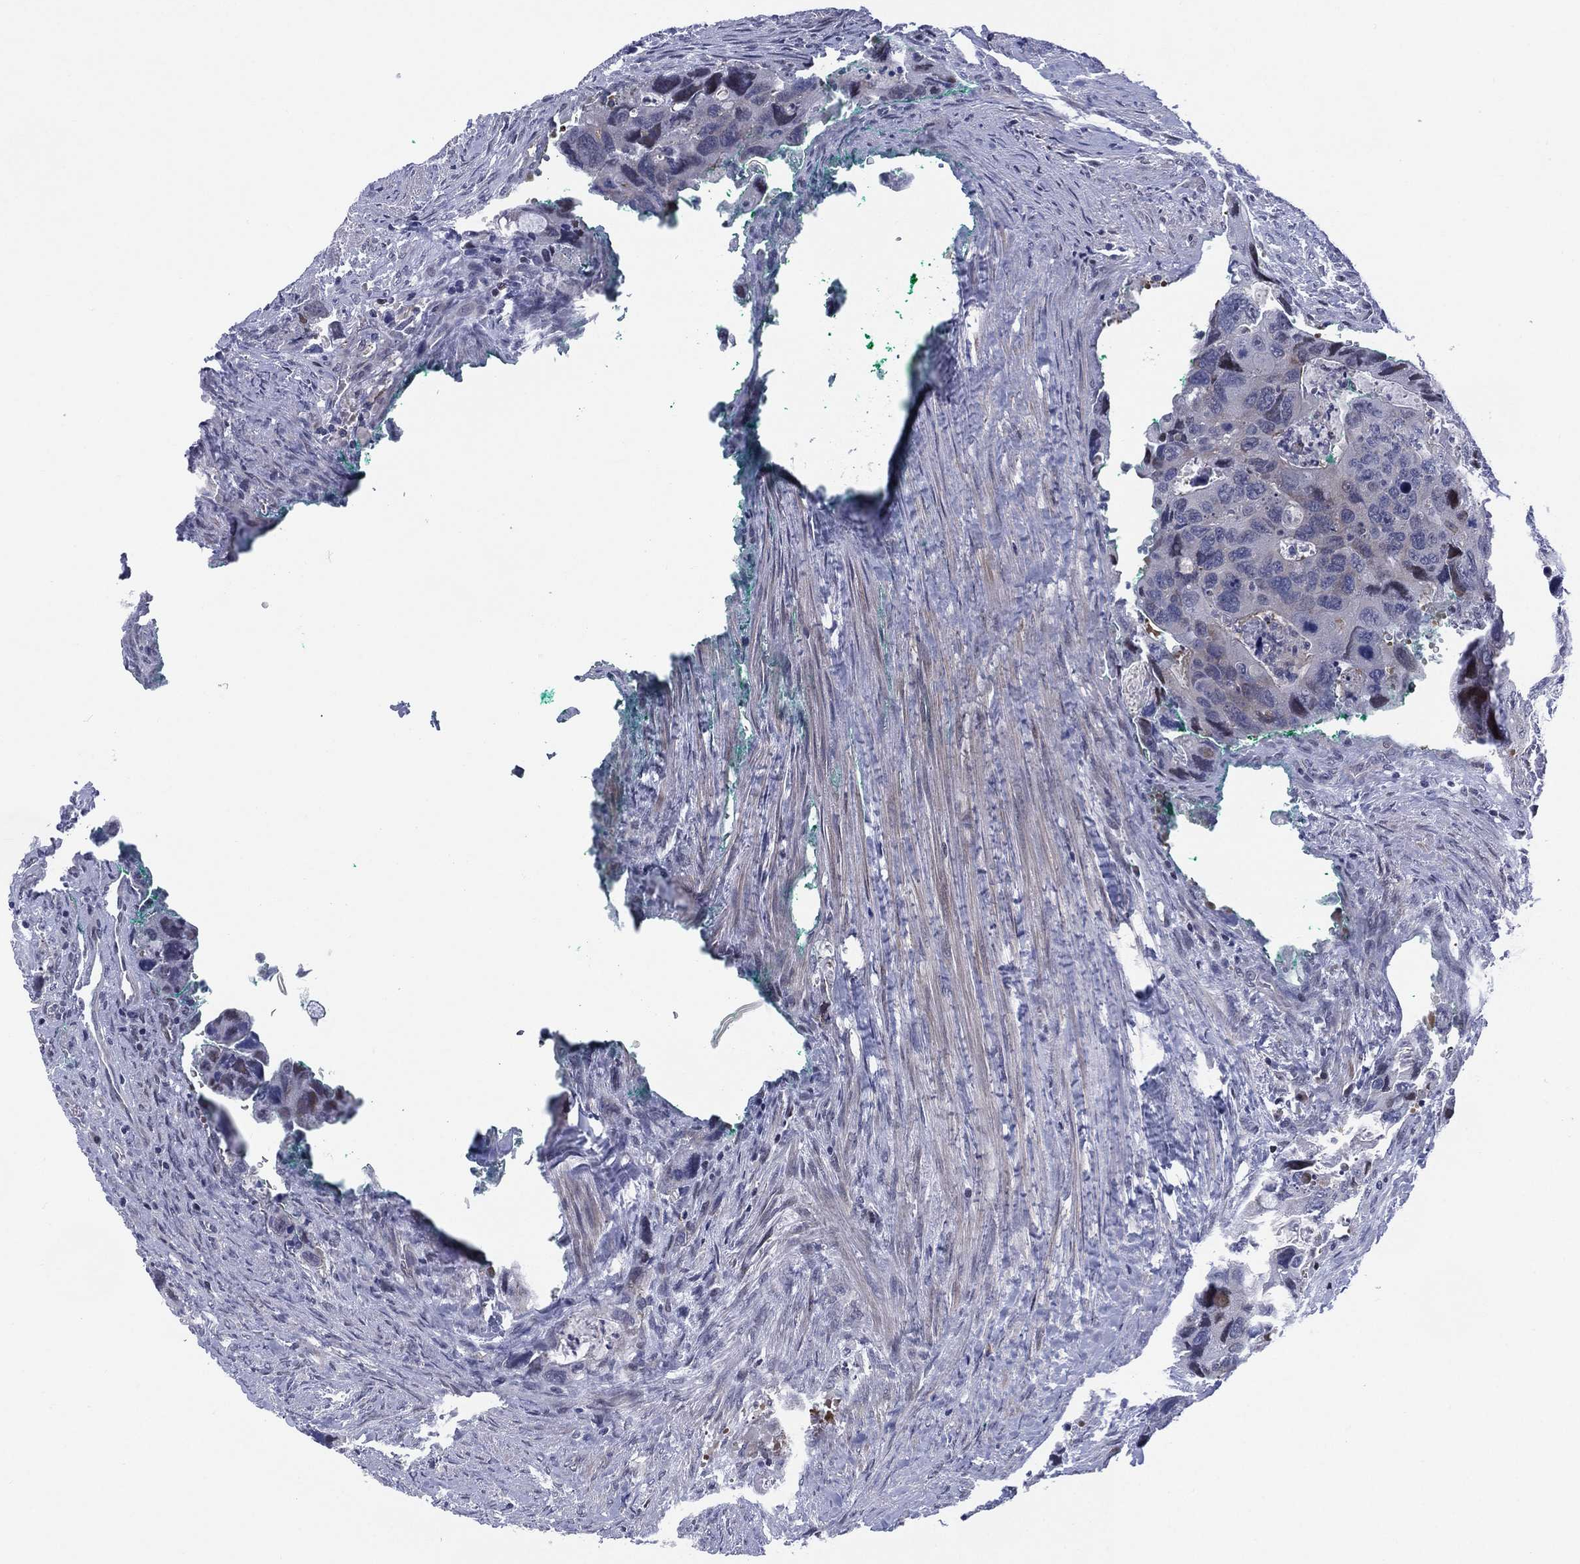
{"staining": {"intensity": "negative", "quantity": "none", "location": "none"}, "tissue": "colorectal cancer", "cell_type": "Tumor cells", "image_type": "cancer", "snomed": [{"axis": "morphology", "description": "Adenocarcinoma, NOS"}, {"axis": "topography", "description": "Rectum"}], "caption": "Tumor cells show no significant protein positivity in adenocarcinoma (colorectal). (Brightfield microscopy of DAB (3,3'-diaminobenzidine) immunohistochemistry (IHC) at high magnification).", "gene": "SLC4A4", "patient": {"sex": "male", "age": 62}}